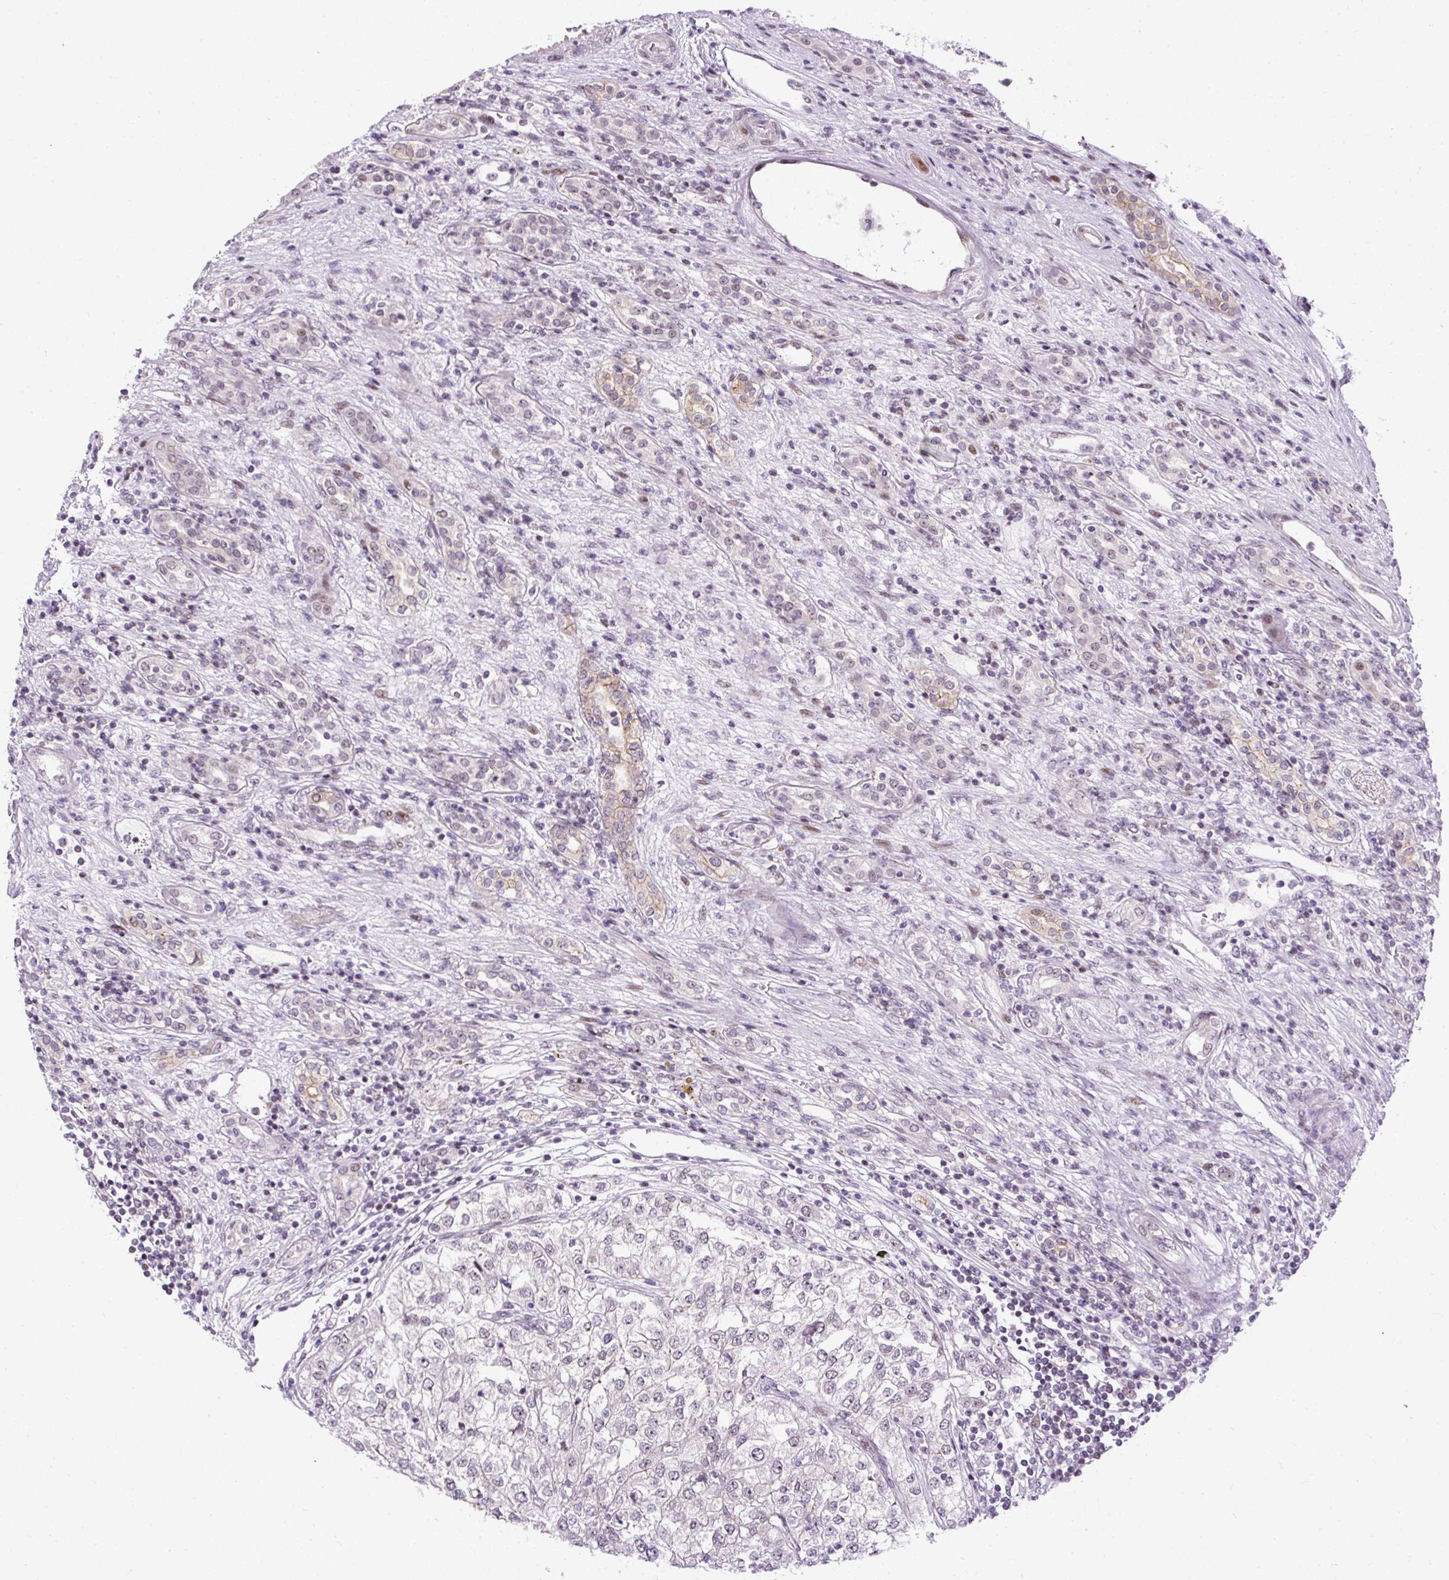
{"staining": {"intensity": "weak", "quantity": "<25%", "location": "nuclear"}, "tissue": "renal cancer", "cell_type": "Tumor cells", "image_type": "cancer", "snomed": [{"axis": "morphology", "description": "Adenocarcinoma, NOS"}, {"axis": "topography", "description": "Kidney"}], "caption": "DAB immunohistochemical staining of human renal cancer demonstrates no significant staining in tumor cells. (Brightfield microscopy of DAB (3,3'-diaminobenzidine) IHC at high magnification).", "gene": "ARHGEF18", "patient": {"sex": "female", "age": 54}}